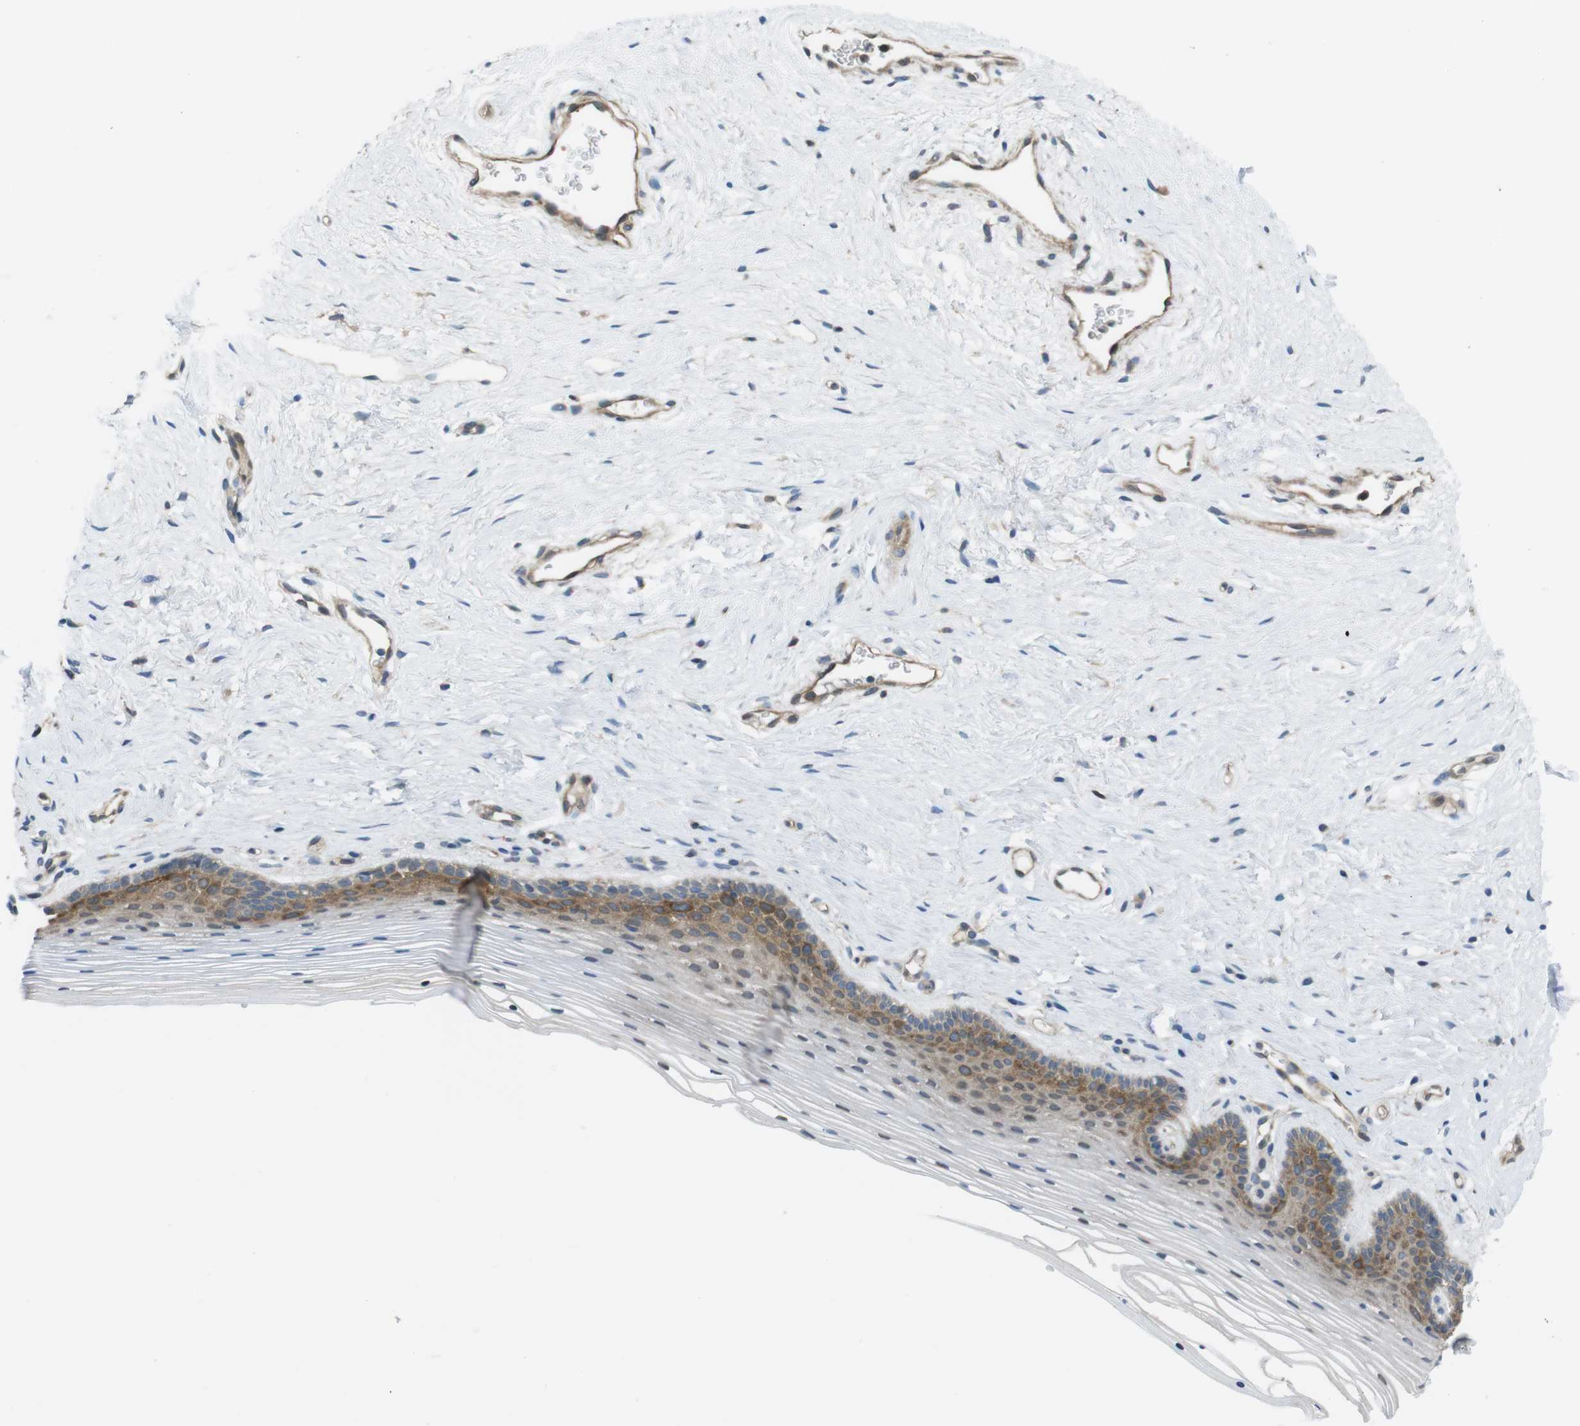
{"staining": {"intensity": "moderate", "quantity": "25%-75%", "location": "cytoplasmic/membranous"}, "tissue": "vagina", "cell_type": "Squamous epithelial cells", "image_type": "normal", "snomed": [{"axis": "morphology", "description": "Normal tissue, NOS"}, {"axis": "topography", "description": "Vagina"}], "caption": "A high-resolution micrograph shows IHC staining of unremarkable vagina, which displays moderate cytoplasmic/membranous expression in approximately 25%-75% of squamous epithelial cells. (IHC, brightfield microscopy, high magnification).", "gene": "MTHFD1L", "patient": {"sex": "female", "age": 32}}